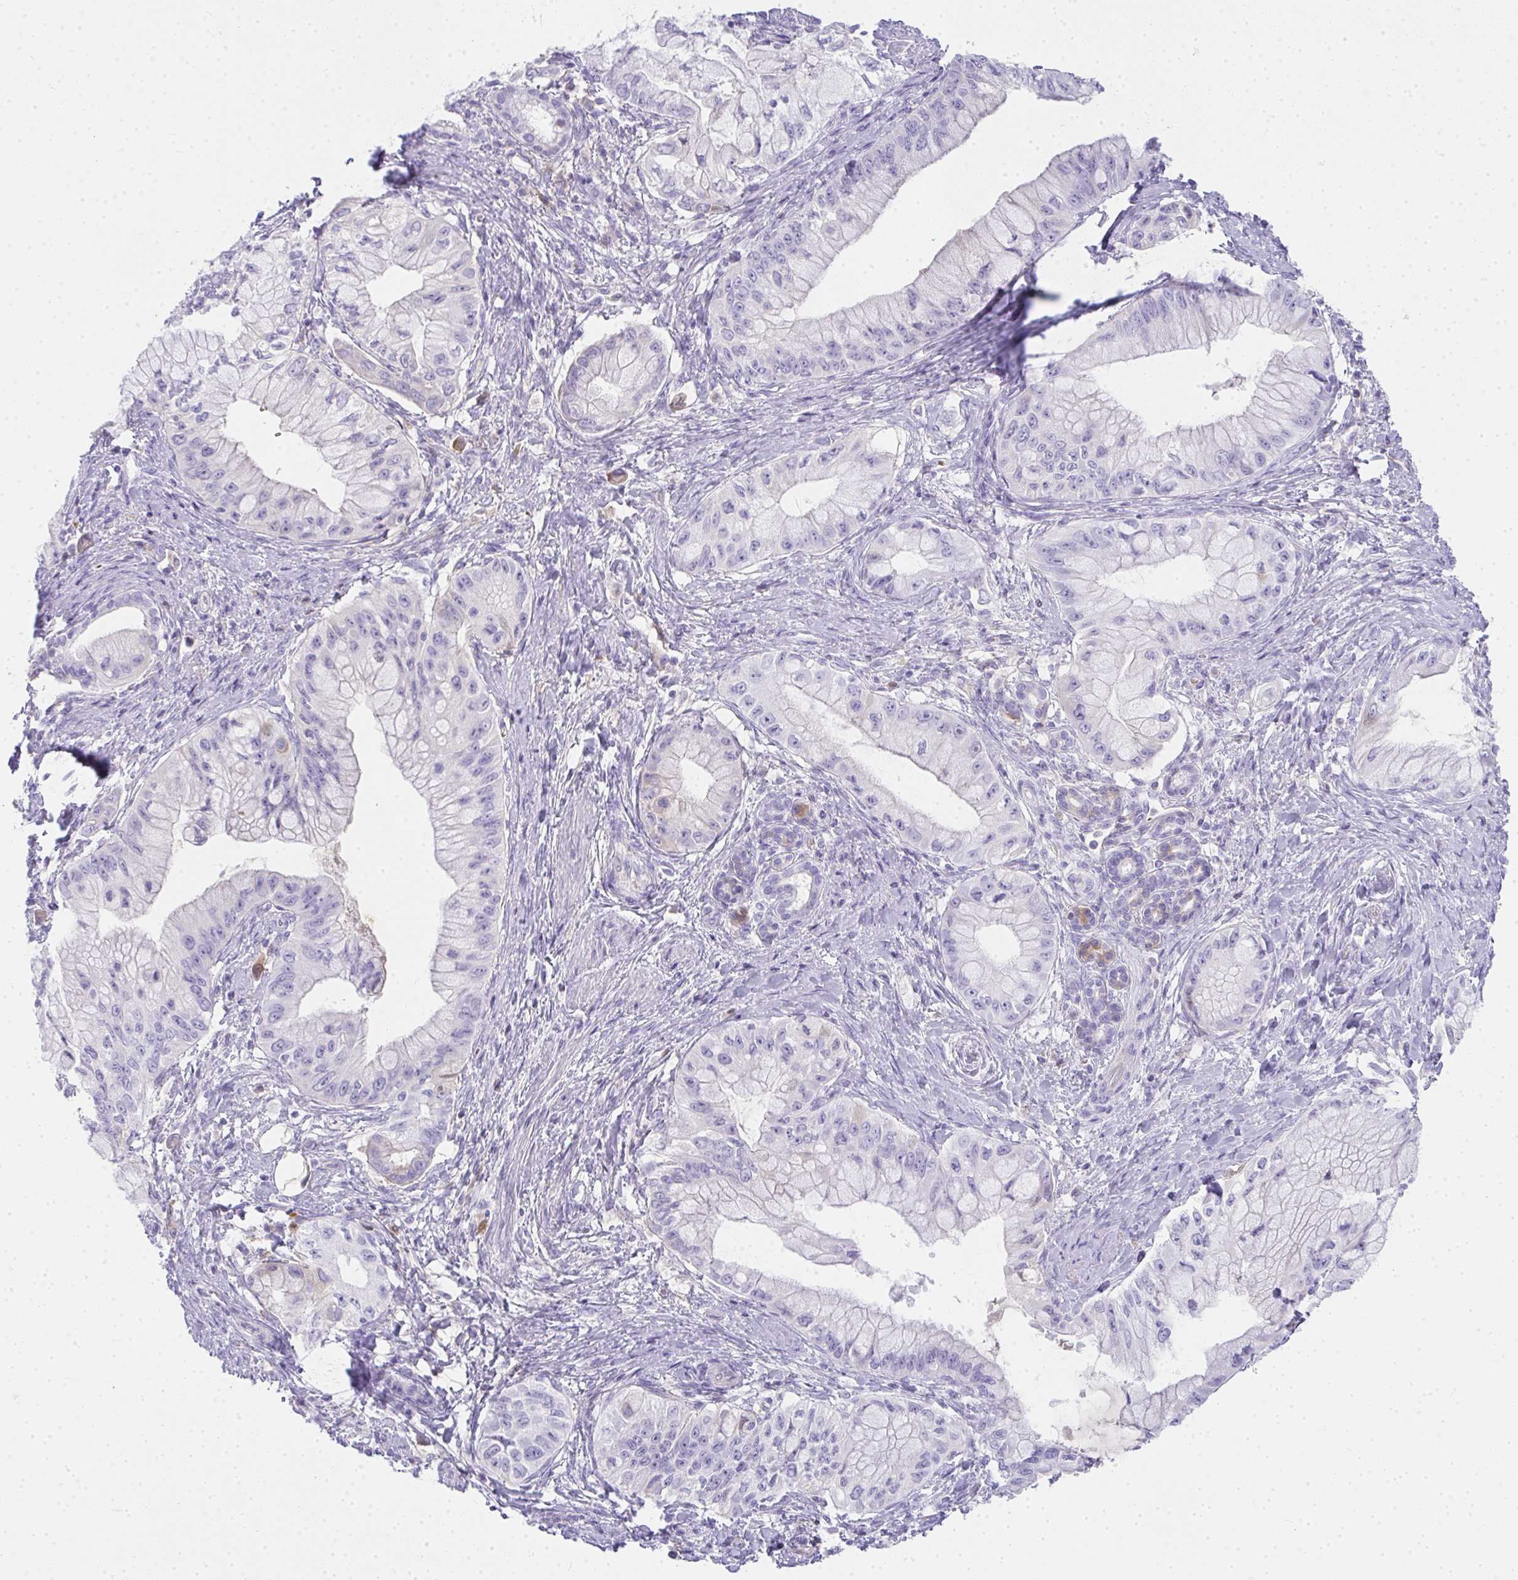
{"staining": {"intensity": "negative", "quantity": "none", "location": "none"}, "tissue": "pancreatic cancer", "cell_type": "Tumor cells", "image_type": "cancer", "snomed": [{"axis": "morphology", "description": "Adenocarcinoma, NOS"}, {"axis": "topography", "description": "Pancreas"}], "caption": "An immunohistochemistry (IHC) image of pancreatic adenocarcinoma is shown. There is no staining in tumor cells of pancreatic adenocarcinoma.", "gene": "ZSWIM3", "patient": {"sex": "male", "age": 48}}